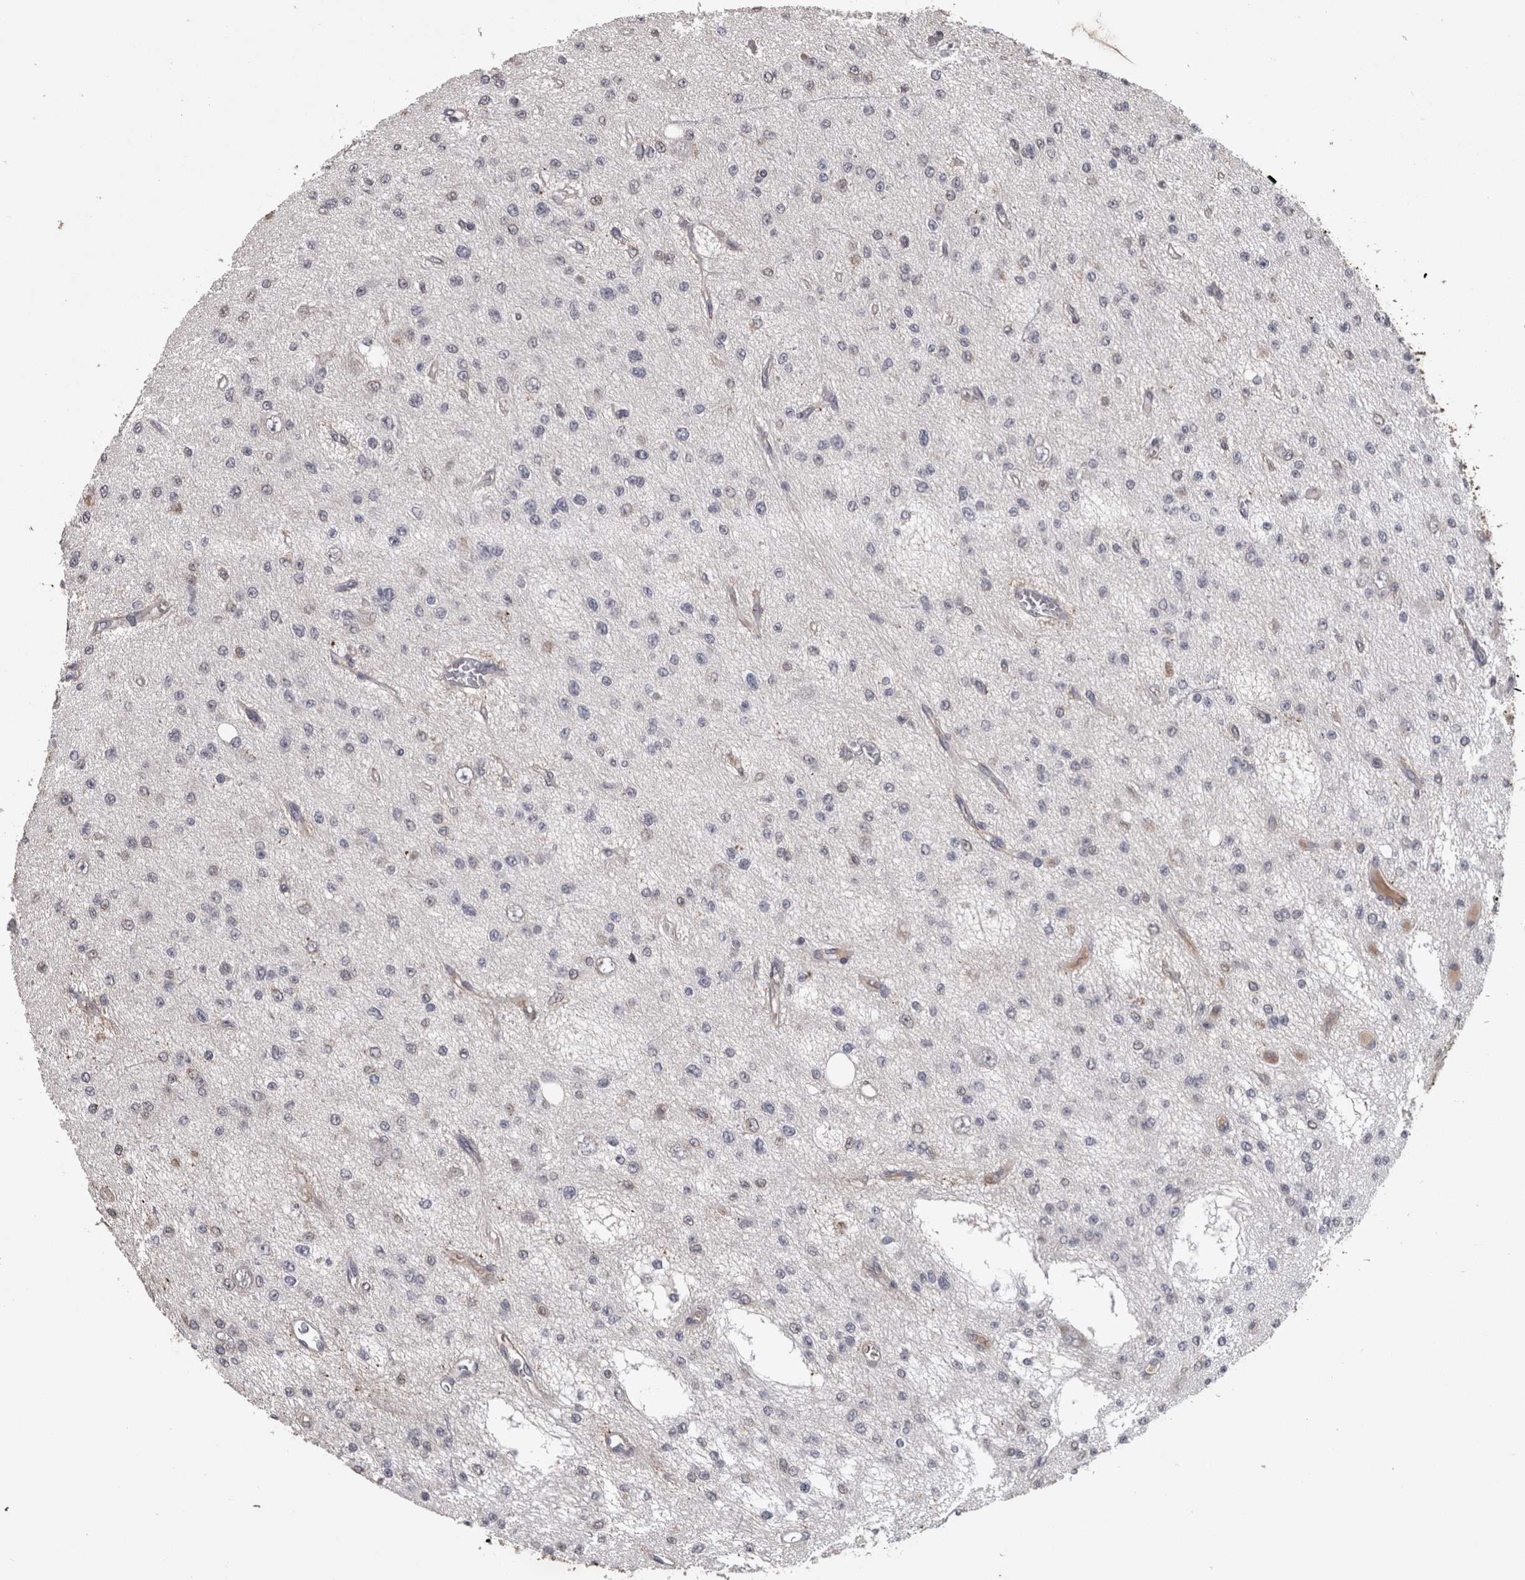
{"staining": {"intensity": "negative", "quantity": "none", "location": "none"}, "tissue": "glioma", "cell_type": "Tumor cells", "image_type": "cancer", "snomed": [{"axis": "morphology", "description": "Glioma, malignant, Low grade"}, {"axis": "topography", "description": "Brain"}], "caption": "This micrograph is of glioma stained with immunohistochemistry to label a protein in brown with the nuclei are counter-stained blue. There is no expression in tumor cells.", "gene": "PON3", "patient": {"sex": "male", "age": 38}}